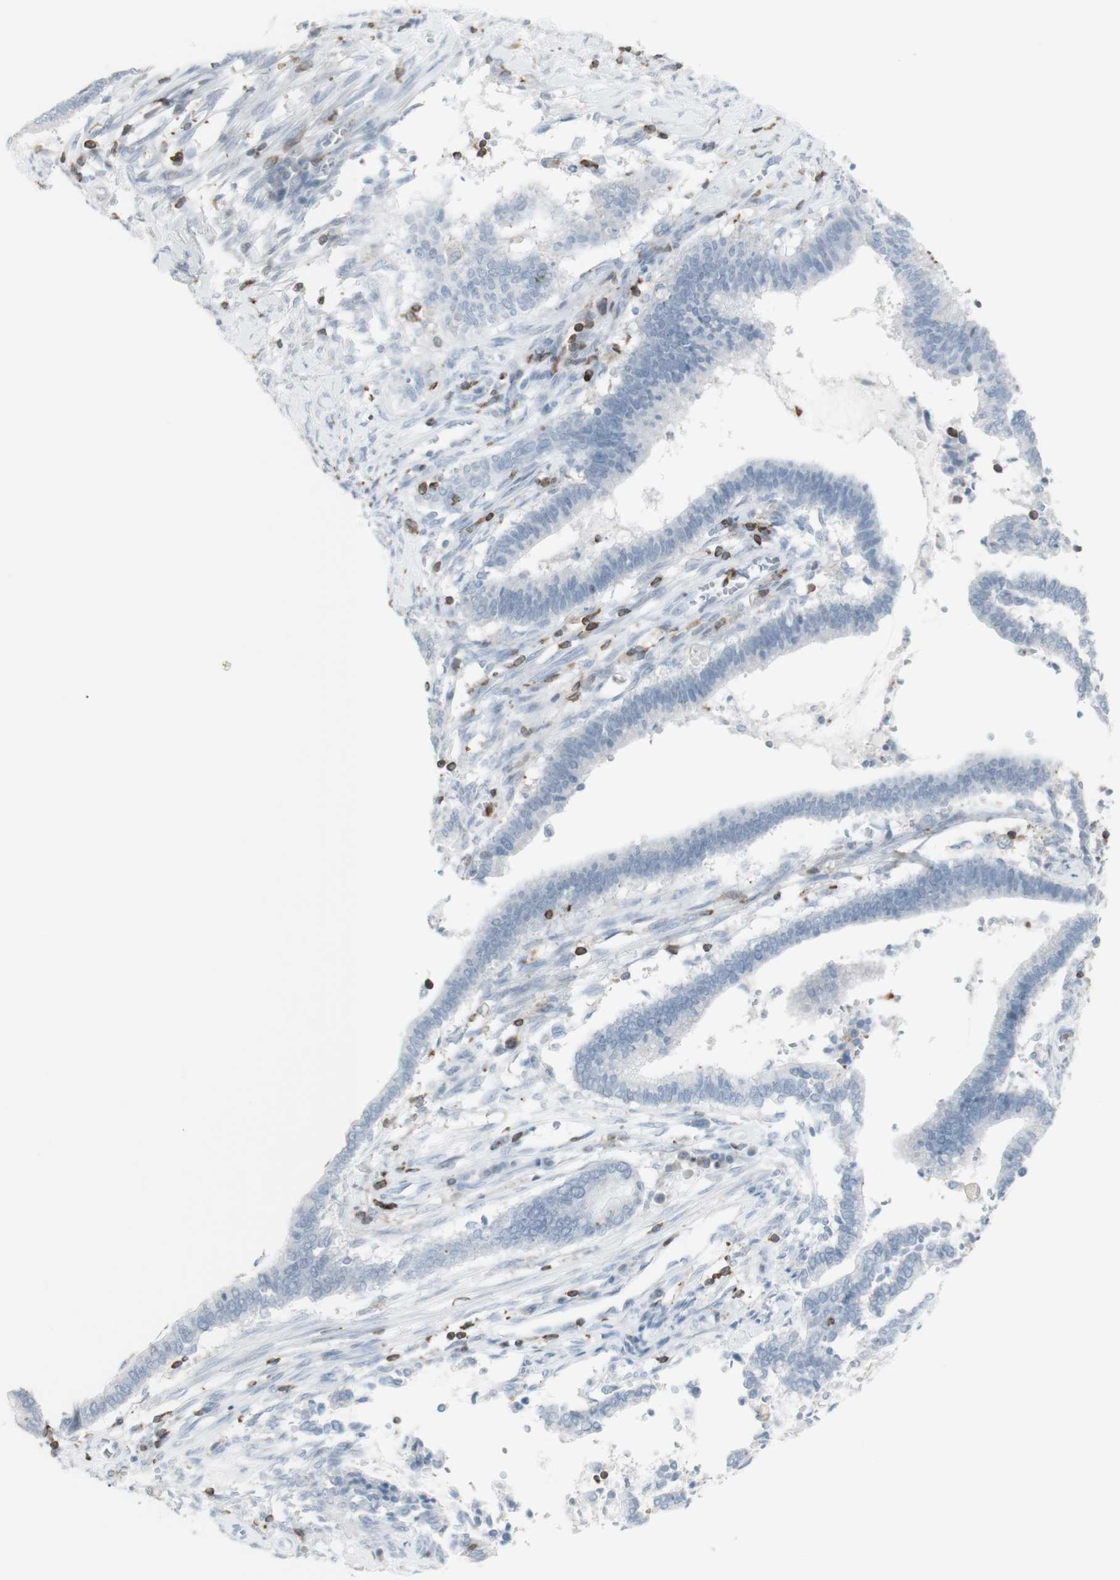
{"staining": {"intensity": "negative", "quantity": "none", "location": "none"}, "tissue": "cervical cancer", "cell_type": "Tumor cells", "image_type": "cancer", "snomed": [{"axis": "morphology", "description": "Adenocarcinoma, NOS"}, {"axis": "topography", "description": "Cervix"}], "caption": "Immunohistochemistry (IHC) histopathology image of neoplastic tissue: cervical cancer stained with DAB exhibits no significant protein positivity in tumor cells.", "gene": "NRG1", "patient": {"sex": "female", "age": 44}}